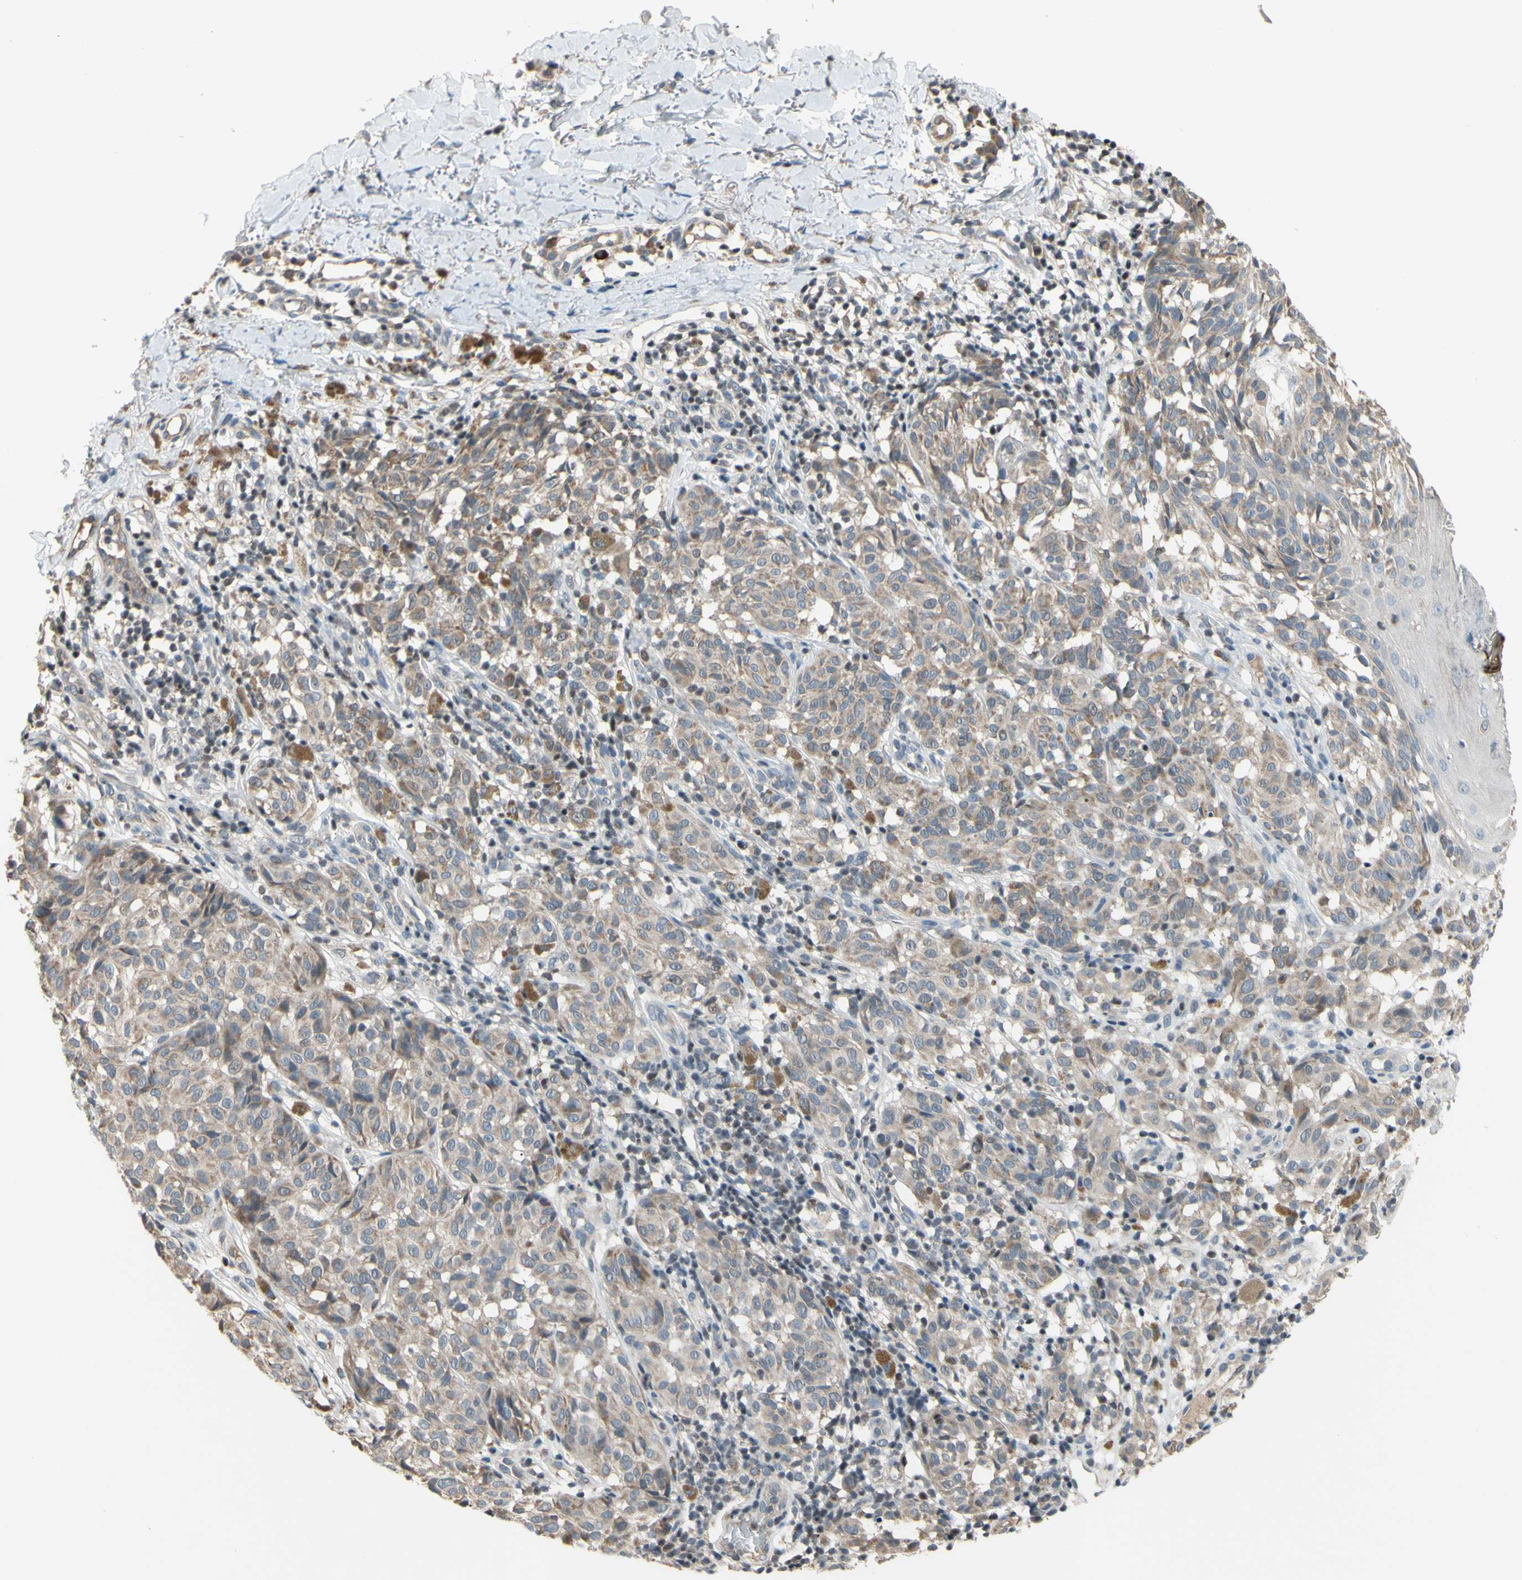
{"staining": {"intensity": "weak", "quantity": ">75%", "location": "cytoplasmic/membranous"}, "tissue": "melanoma", "cell_type": "Tumor cells", "image_type": "cancer", "snomed": [{"axis": "morphology", "description": "Malignant melanoma, NOS"}, {"axis": "topography", "description": "Skin"}], "caption": "Human malignant melanoma stained with a protein marker displays weak staining in tumor cells.", "gene": "SP4", "patient": {"sex": "female", "age": 46}}